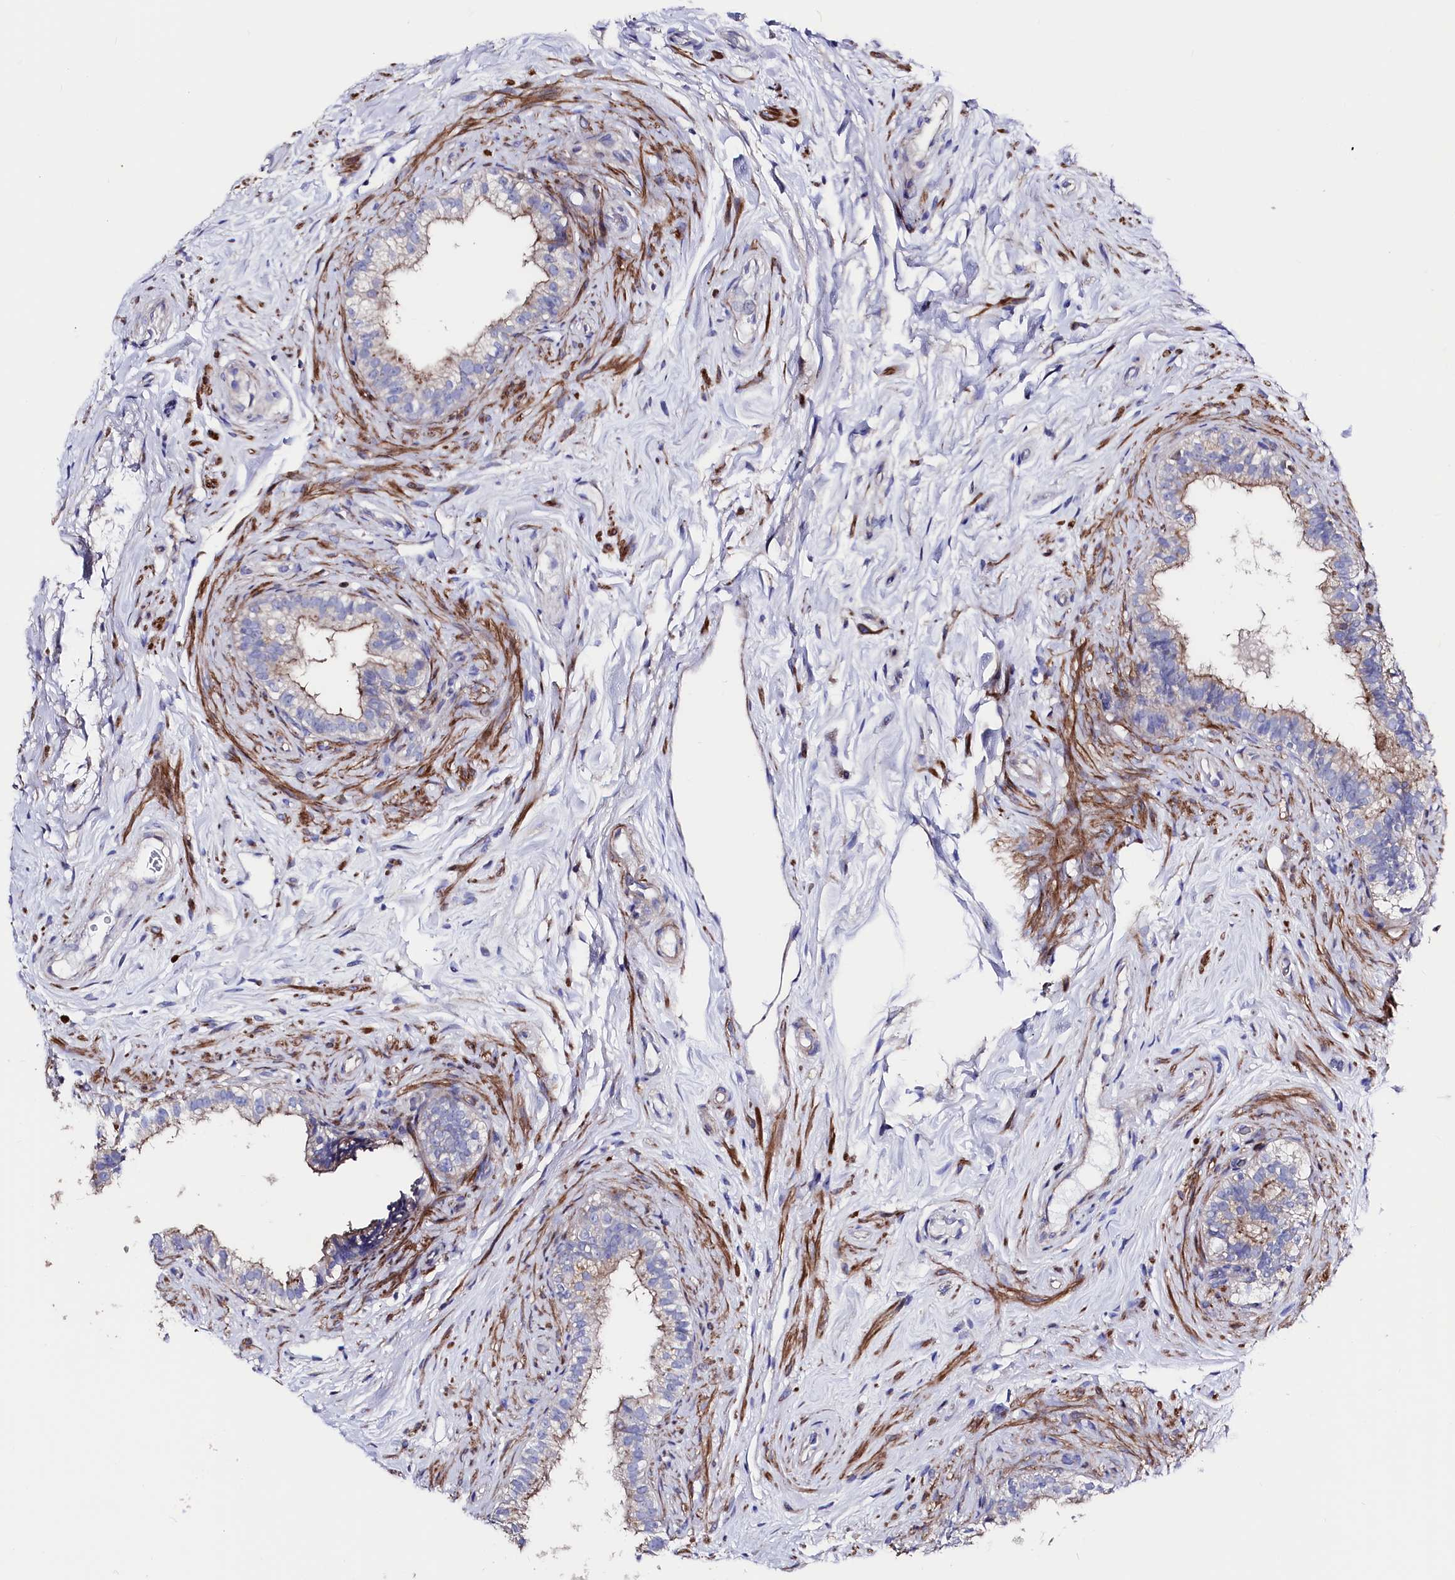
{"staining": {"intensity": "weak", "quantity": "25%-75%", "location": "cytoplasmic/membranous"}, "tissue": "epididymis", "cell_type": "Glandular cells", "image_type": "normal", "snomed": [{"axis": "morphology", "description": "Normal tissue, NOS"}, {"axis": "topography", "description": "Epididymis"}], "caption": "The image reveals immunohistochemical staining of unremarkable epididymis. There is weak cytoplasmic/membranous expression is seen in approximately 25%-75% of glandular cells.", "gene": "WNT8A", "patient": {"sex": "male", "age": 84}}